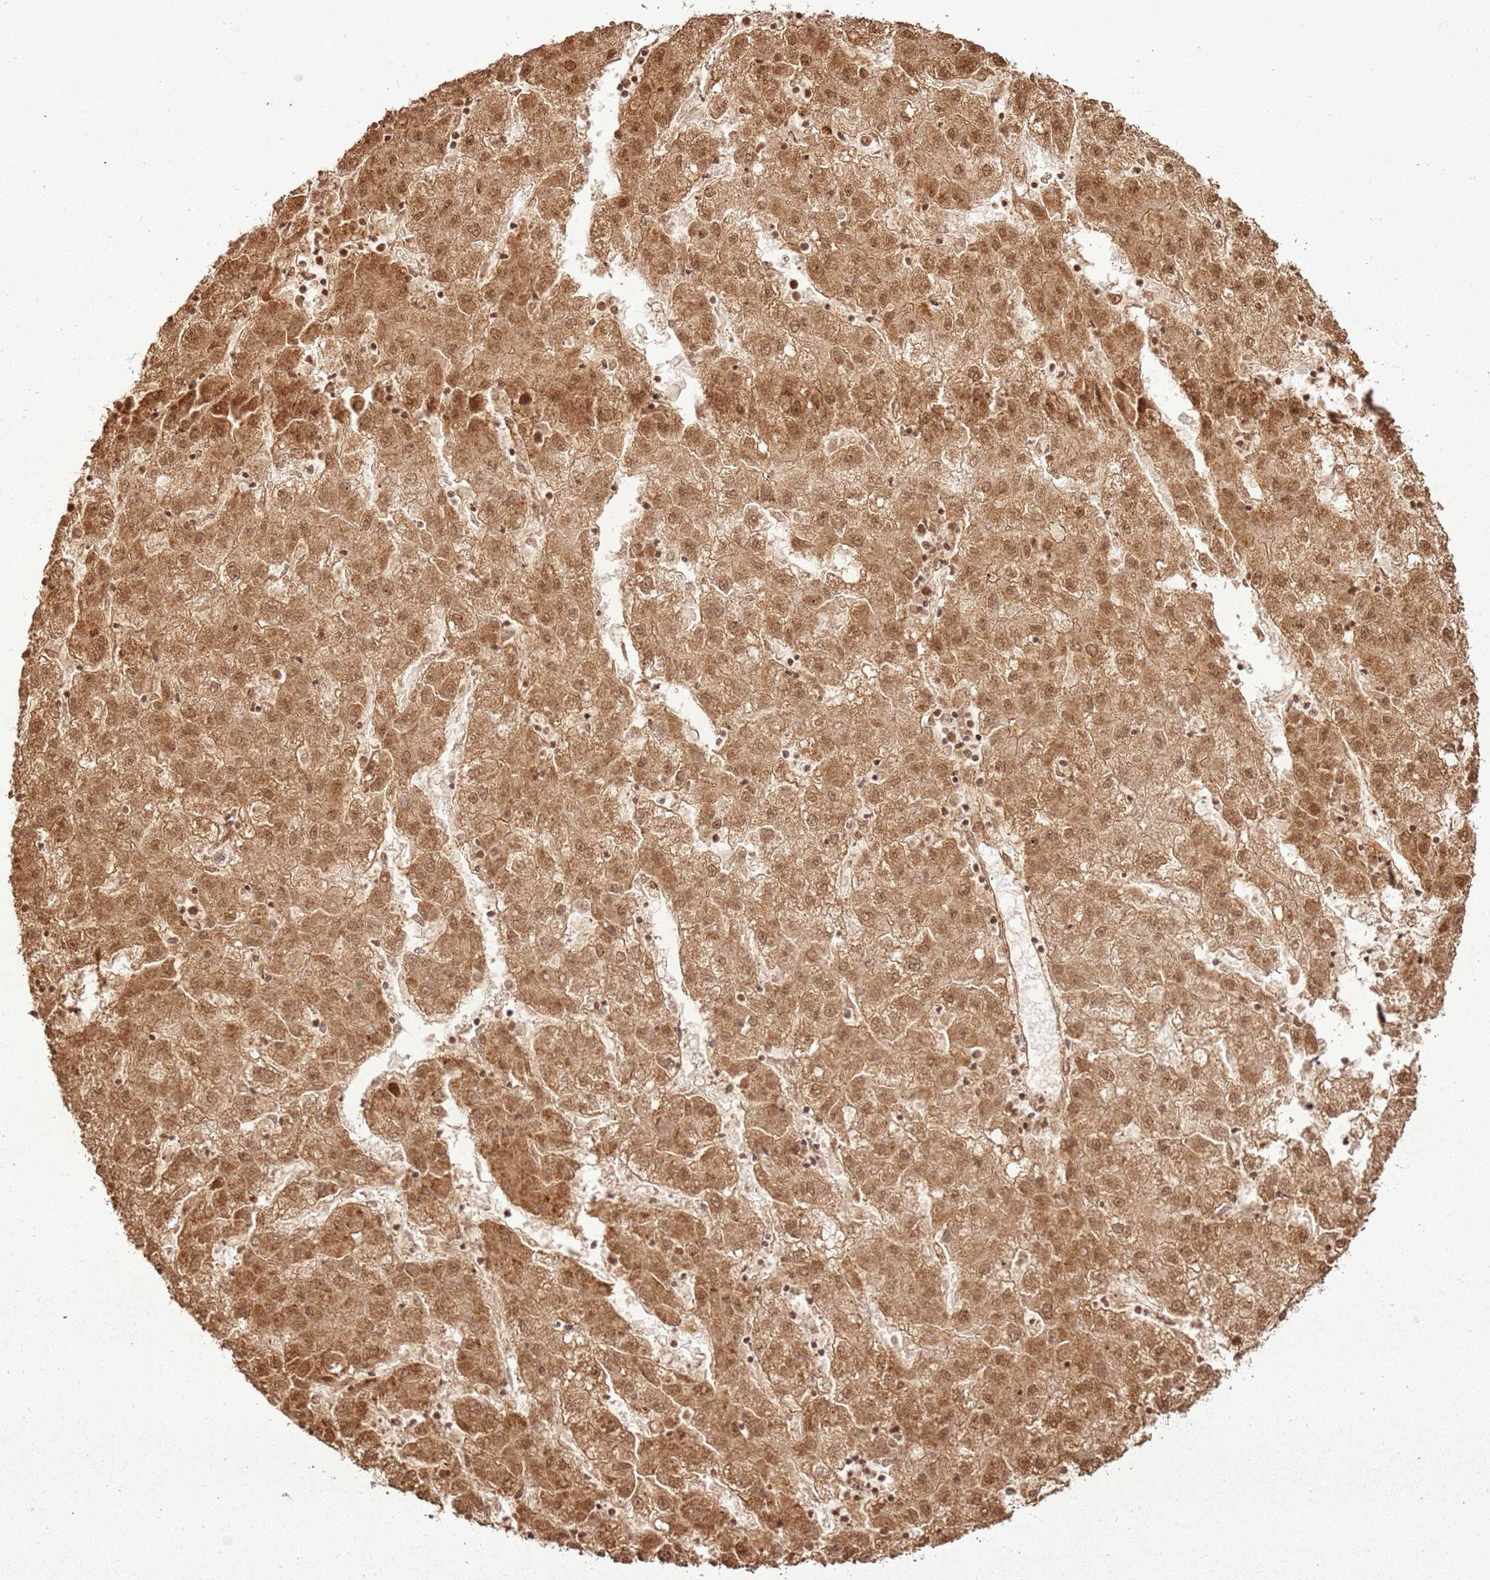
{"staining": {"intensity": "moderate", "quantity": ">75%", "location": "cytoplasmic/membranous,nuclear"}, "tissue": "liver cancer", "cell_type": "Tumor cells", "image_type": "cancer", "snomed": [{"axis": "morphology", "description": "Carcinoma, Hepatocellular, NOS"}, {"axis": "topography", "description": "Liver"}], "caption": "Immunohistochemical staining of hepatocellular carcinoma (liver) reveals medium levels of moderate cytoplasmic/membranous and nuclear protein positivity in approximately >75% of tumor cells.", "gene": "MRPS6", "patient": {"sex": "male", "age": 72}}